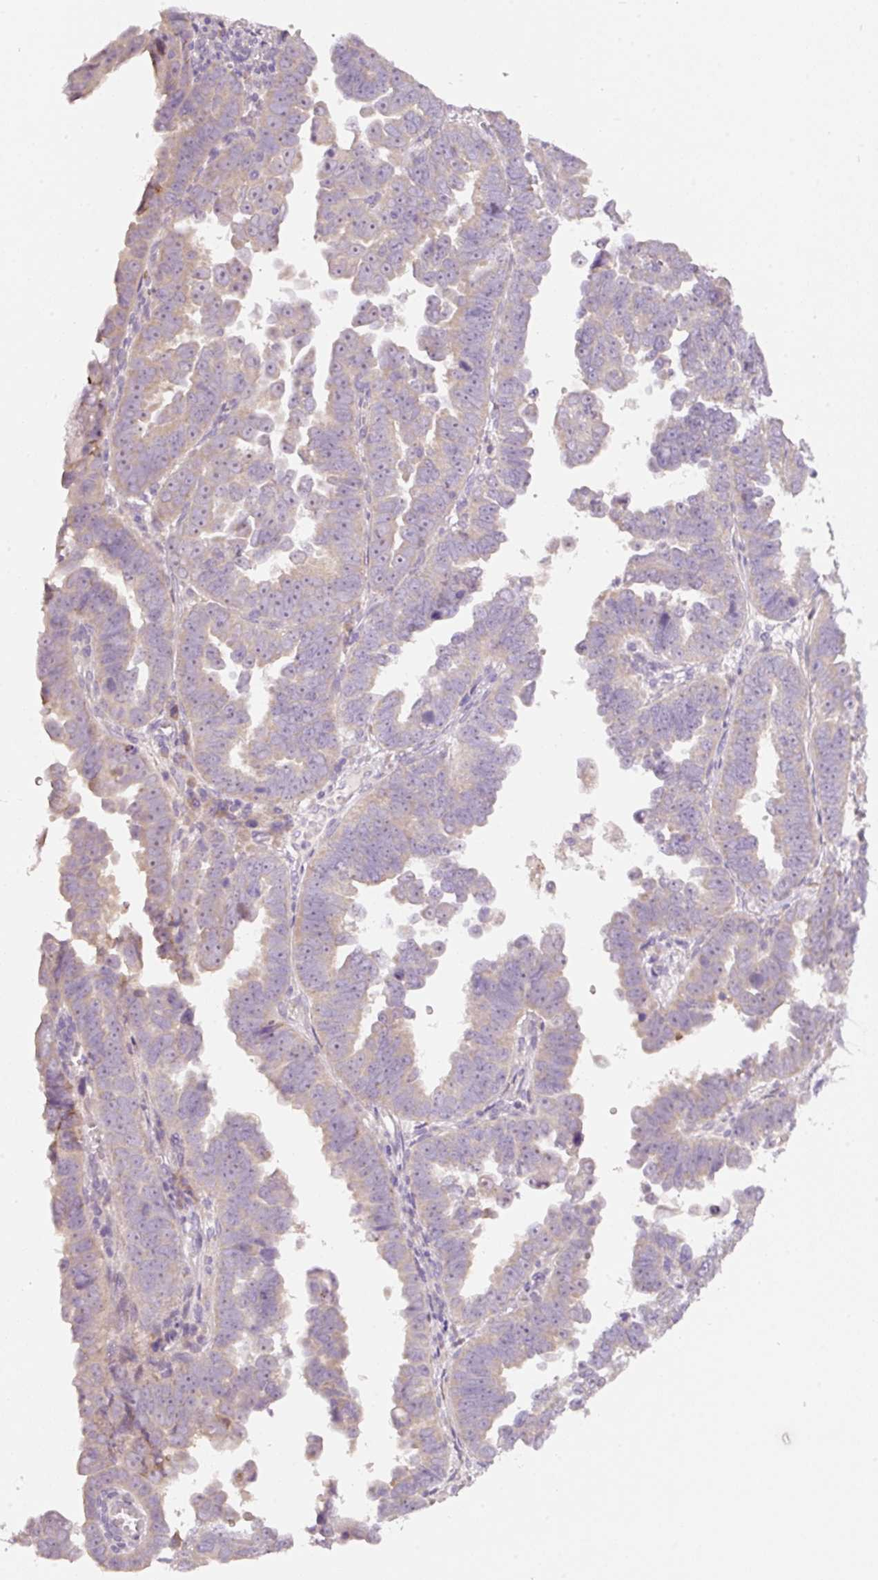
{"staining": {"intensity": "weak", "quantity": "<25%", "location": "cytoplasmic/membranous"}, "tissue": "endometrial cancer", "cell_type": "Tumor cells", "image_type": "cancer", "snomed": [{"axis": "morphology", "description": "Adenocarcinoma, NOS"}, {"axis": "topography", "description": "Endometrium"}], "caption": "IHC histopathology image of endometrial cancer stained for a protein (brown), which exhibits no staining in tumor cells.", "gene": "RSPO2", "patient": {"sex": "female", "age": 75}}